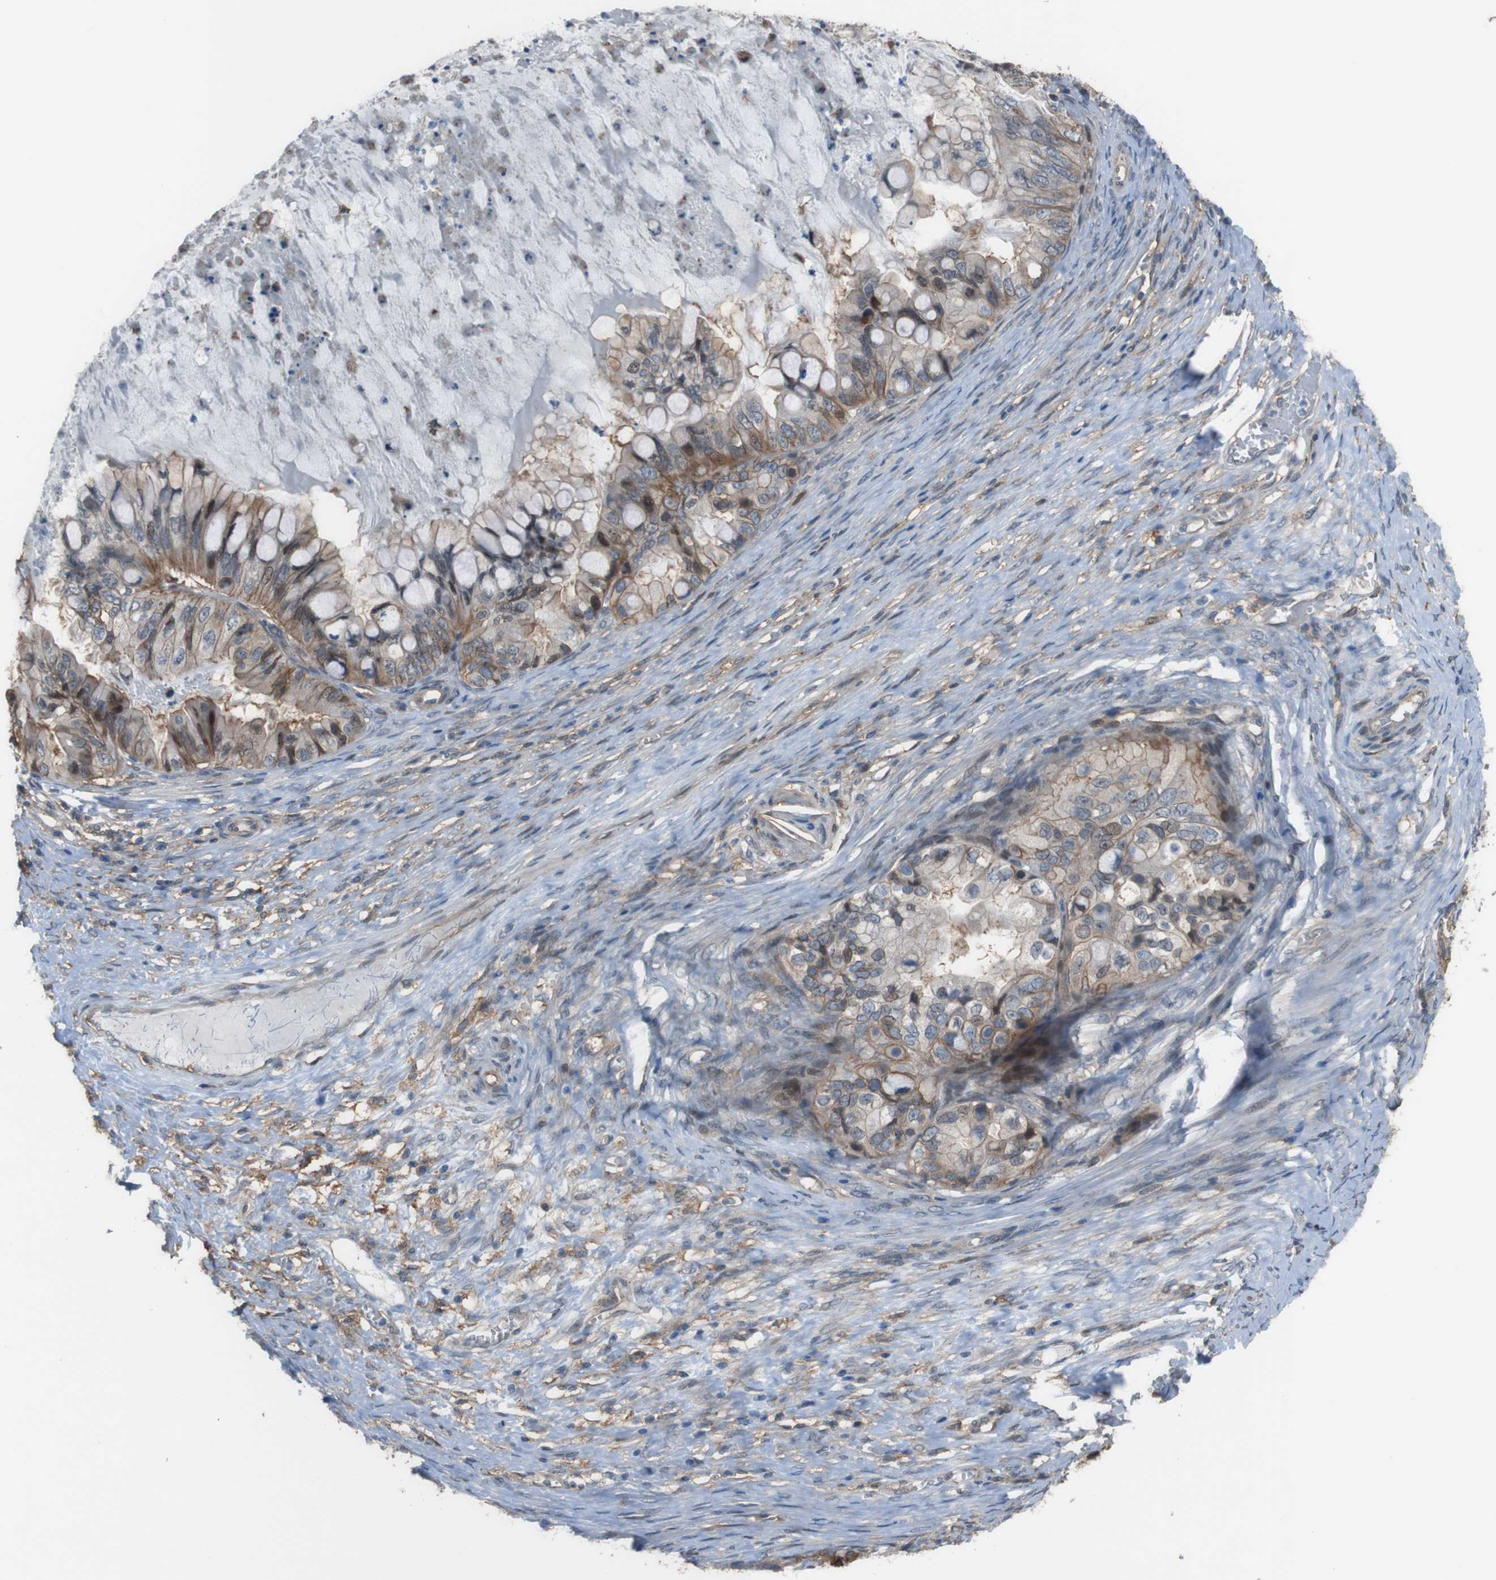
{"staining": {"intensity": "weak", "quantity": ">75%", "location": "cytoplasmic/membranous"}, "tissue": "ovarian cancer", "cell_type": "Tumor cells", "image_type": "cancer", "snomed": [{"axis": "morphology", "description": "Cystadenocarcinoma, mucinous, NOS"}, {"axis": "topography", "description": "Ovary"}], "caption": "The micrograph reveals immunohistochemical staining of ovarian mucinous cystadenocarcinoma. There is weak cytoplasmic/membranous expression is present in approximately >75% of tumor cells.", "gene": "ATP2B1", "patient": {"sex": "female", "age": 80}}